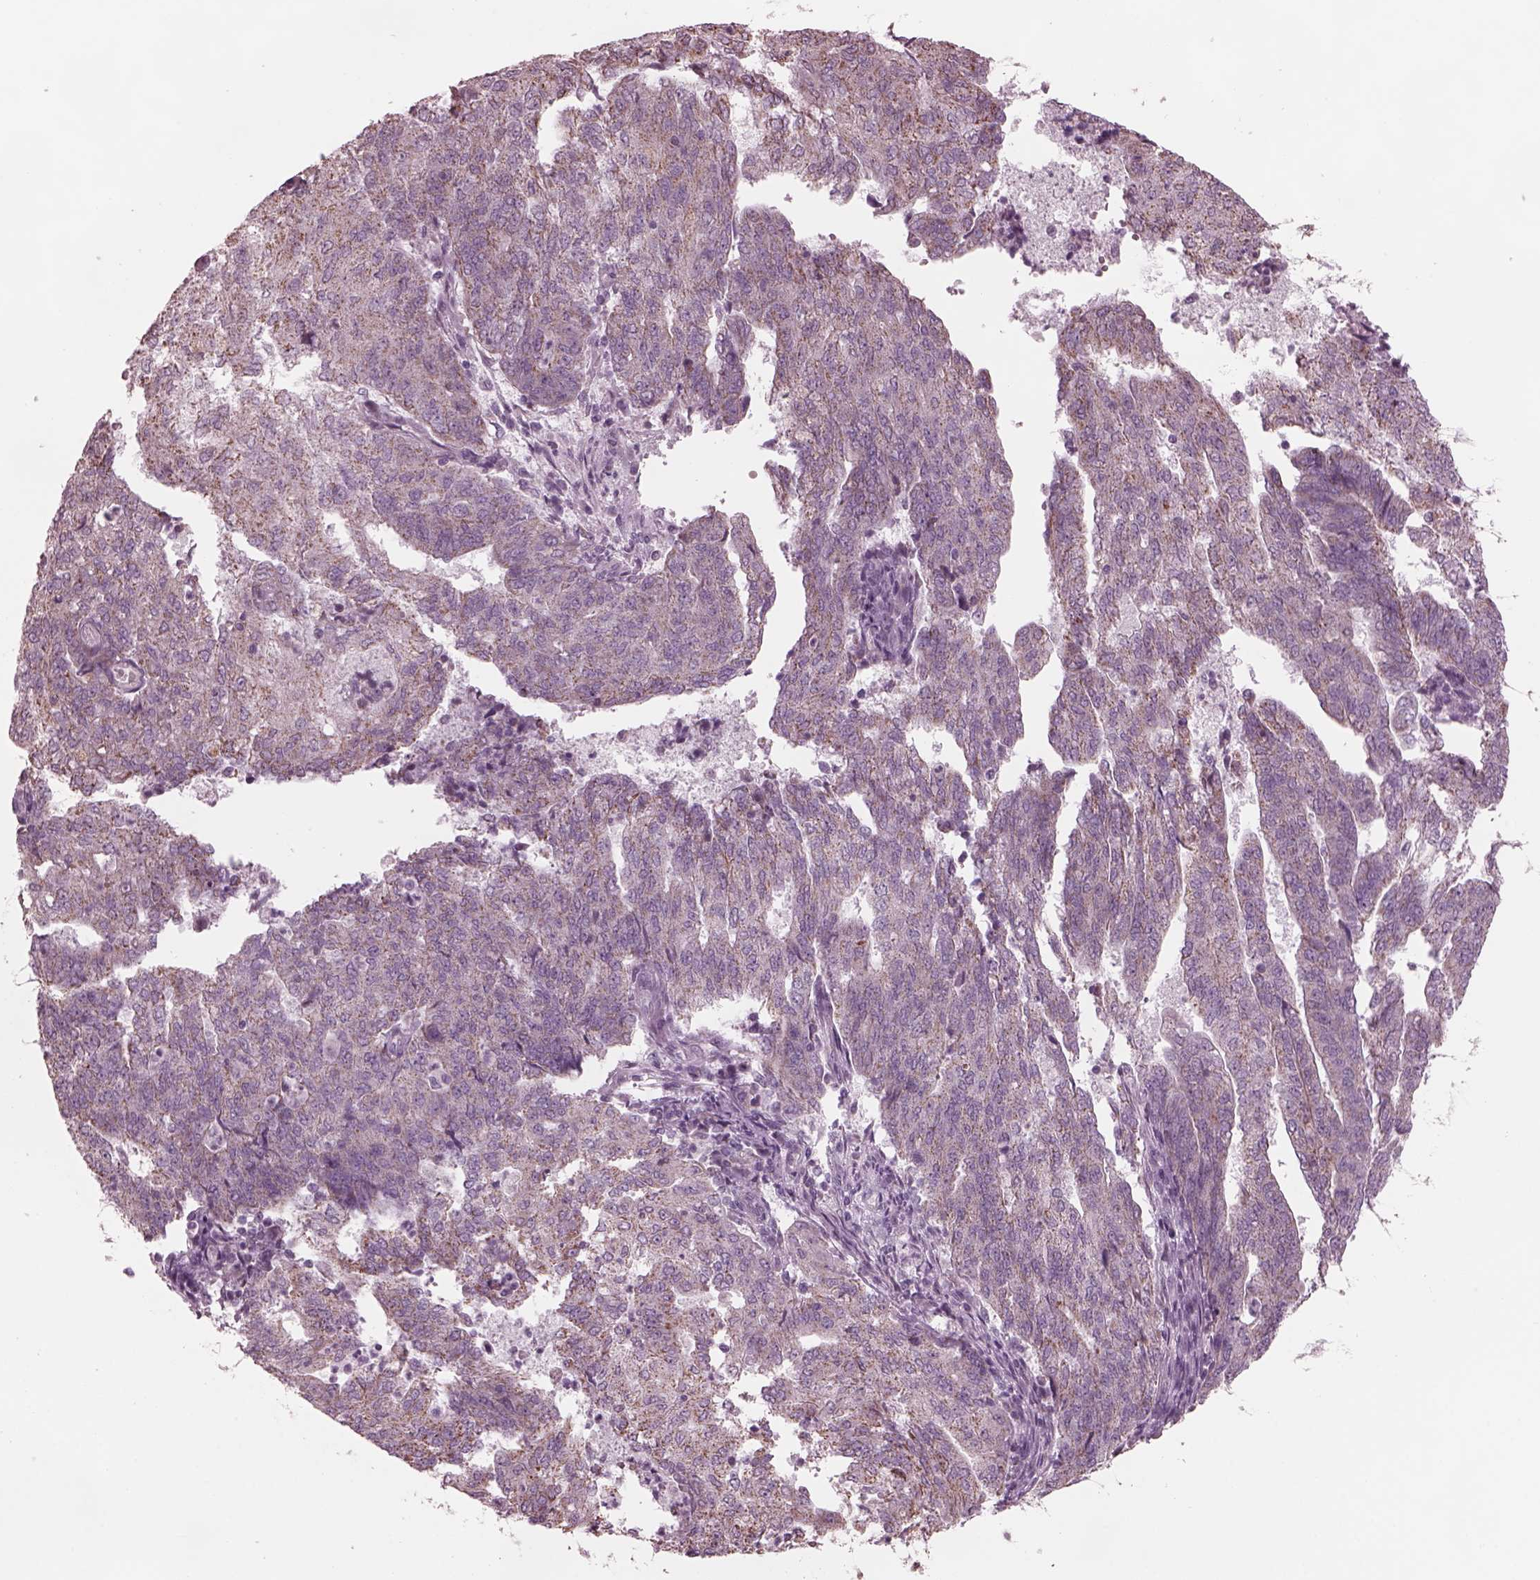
{"staining": {"intensity": "moderate", "quantity": "<25%", "location": "cytoplasmic/membranous"}, "tissue": "endometrial cancer", "cell_type": "Tumor cells", "image_type": "cancer", "snomed": [{"axis": "morphology", "description": "Adenocarcinoma, NOS"}, {"axis": "topography", "description": "Endometrium"}], "caption": "Moderate cytoplasmic/membranous staining for a protein is appreciated in approximately <25% of tumor cells of adenocarcinoma (endometrial) using immunohistochemistry.", "gene": "CELSR3", "patient": {"sex": "female", "age": 82}}